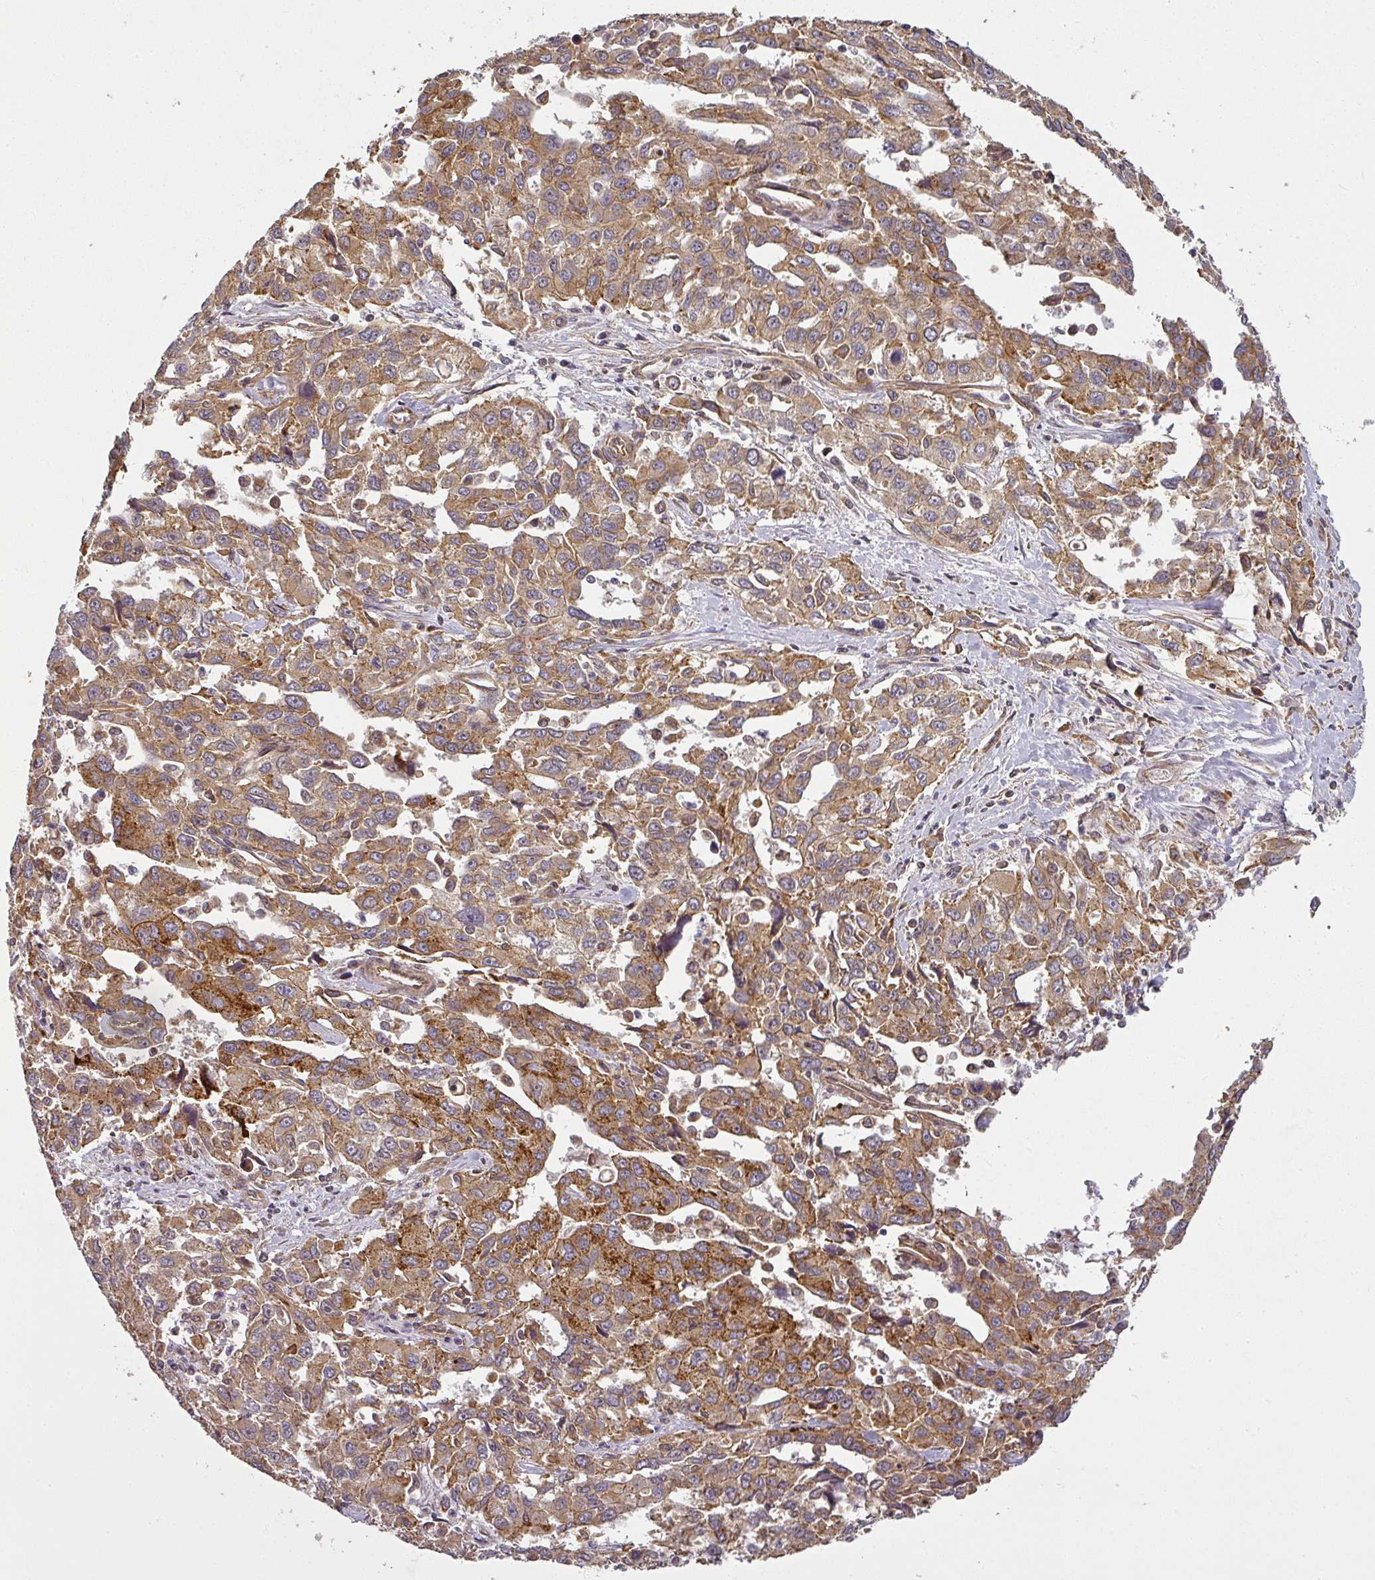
{"staining": {"intensity": "moderate", "quantity": ">75%", "location": "cytoplasmic/membranous"}, "tissue": "liver cancer", "cell_type": "Tumor cells", "image_type": "cancer", "snomed": [{"axis": "morphology", "description": "Carcinoma, Hepatocellular, NOS"}, {"axis": "topography", "description": "Liver"}], "caption": "Moderate cytoplasmic/membranous protein expression is identified in about >75% of tumor cells in liver cancer (hepatocellular carcinoma).", "gene": "DIMT1", "patient": {"sex": "male", "age": 63}}